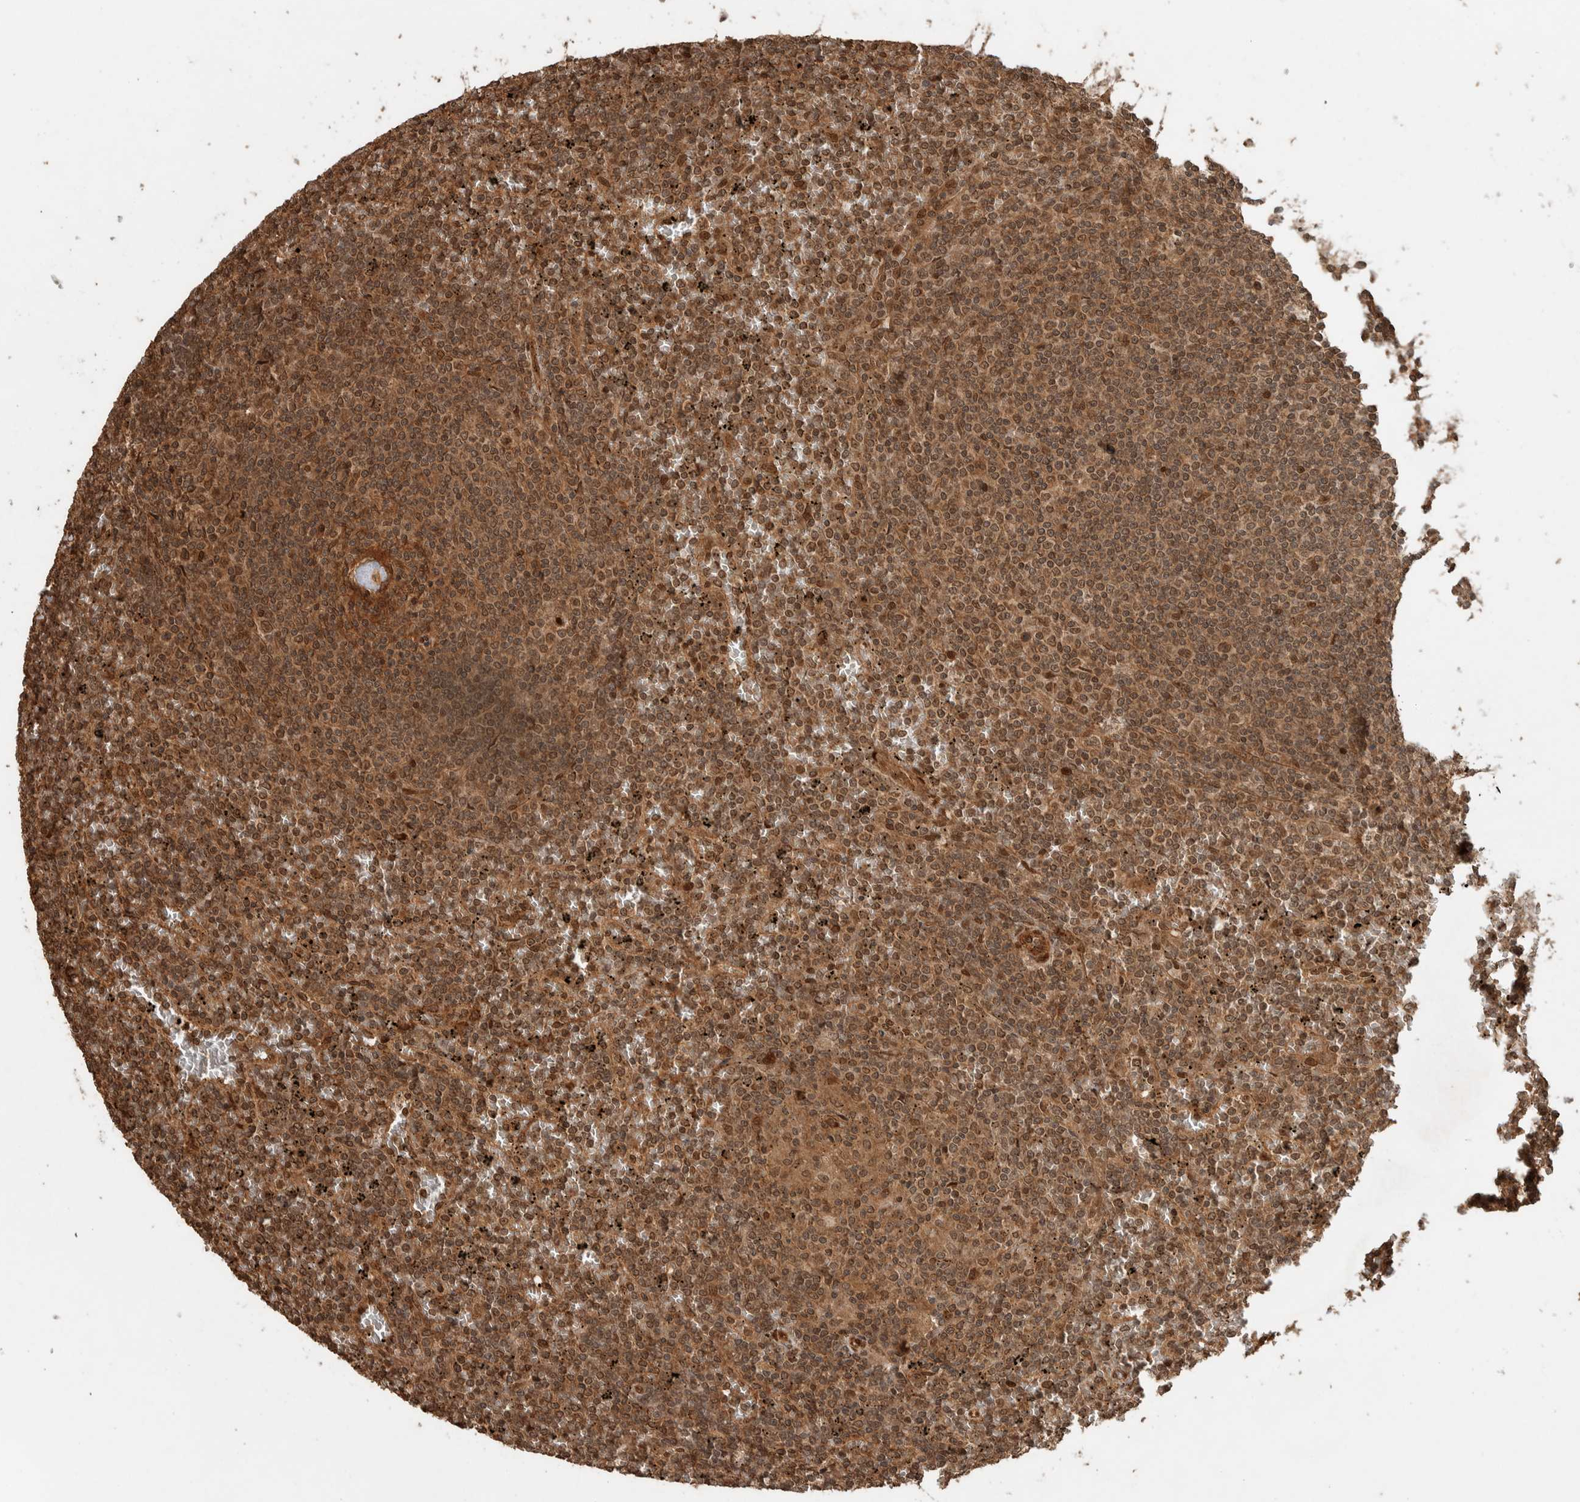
{"staining": {"intensity": "weak", "quantity": ">75%", "location": "cytoplasmic/membranous"}, "tissue": "lymphoma", "cell_type": "Tumor cells", "image_type": "cancer", "snomed": [{"axis": "morphology", "description": "Malignant lymphoma, non-Hodgkin's type, Low grade"}, {"axis": "topography", "description": "Spleen"}], "caption": "This histopathology image shows lymphoma stained with immunohistochemistry to label a protein in brown. The cytoplasmic/membranous of tumor cells show weak positivity for the protein. Nuclei are counter-stained blue.", "gene": "CNTROB", "patient": {"sex": "female", "age": 19}}